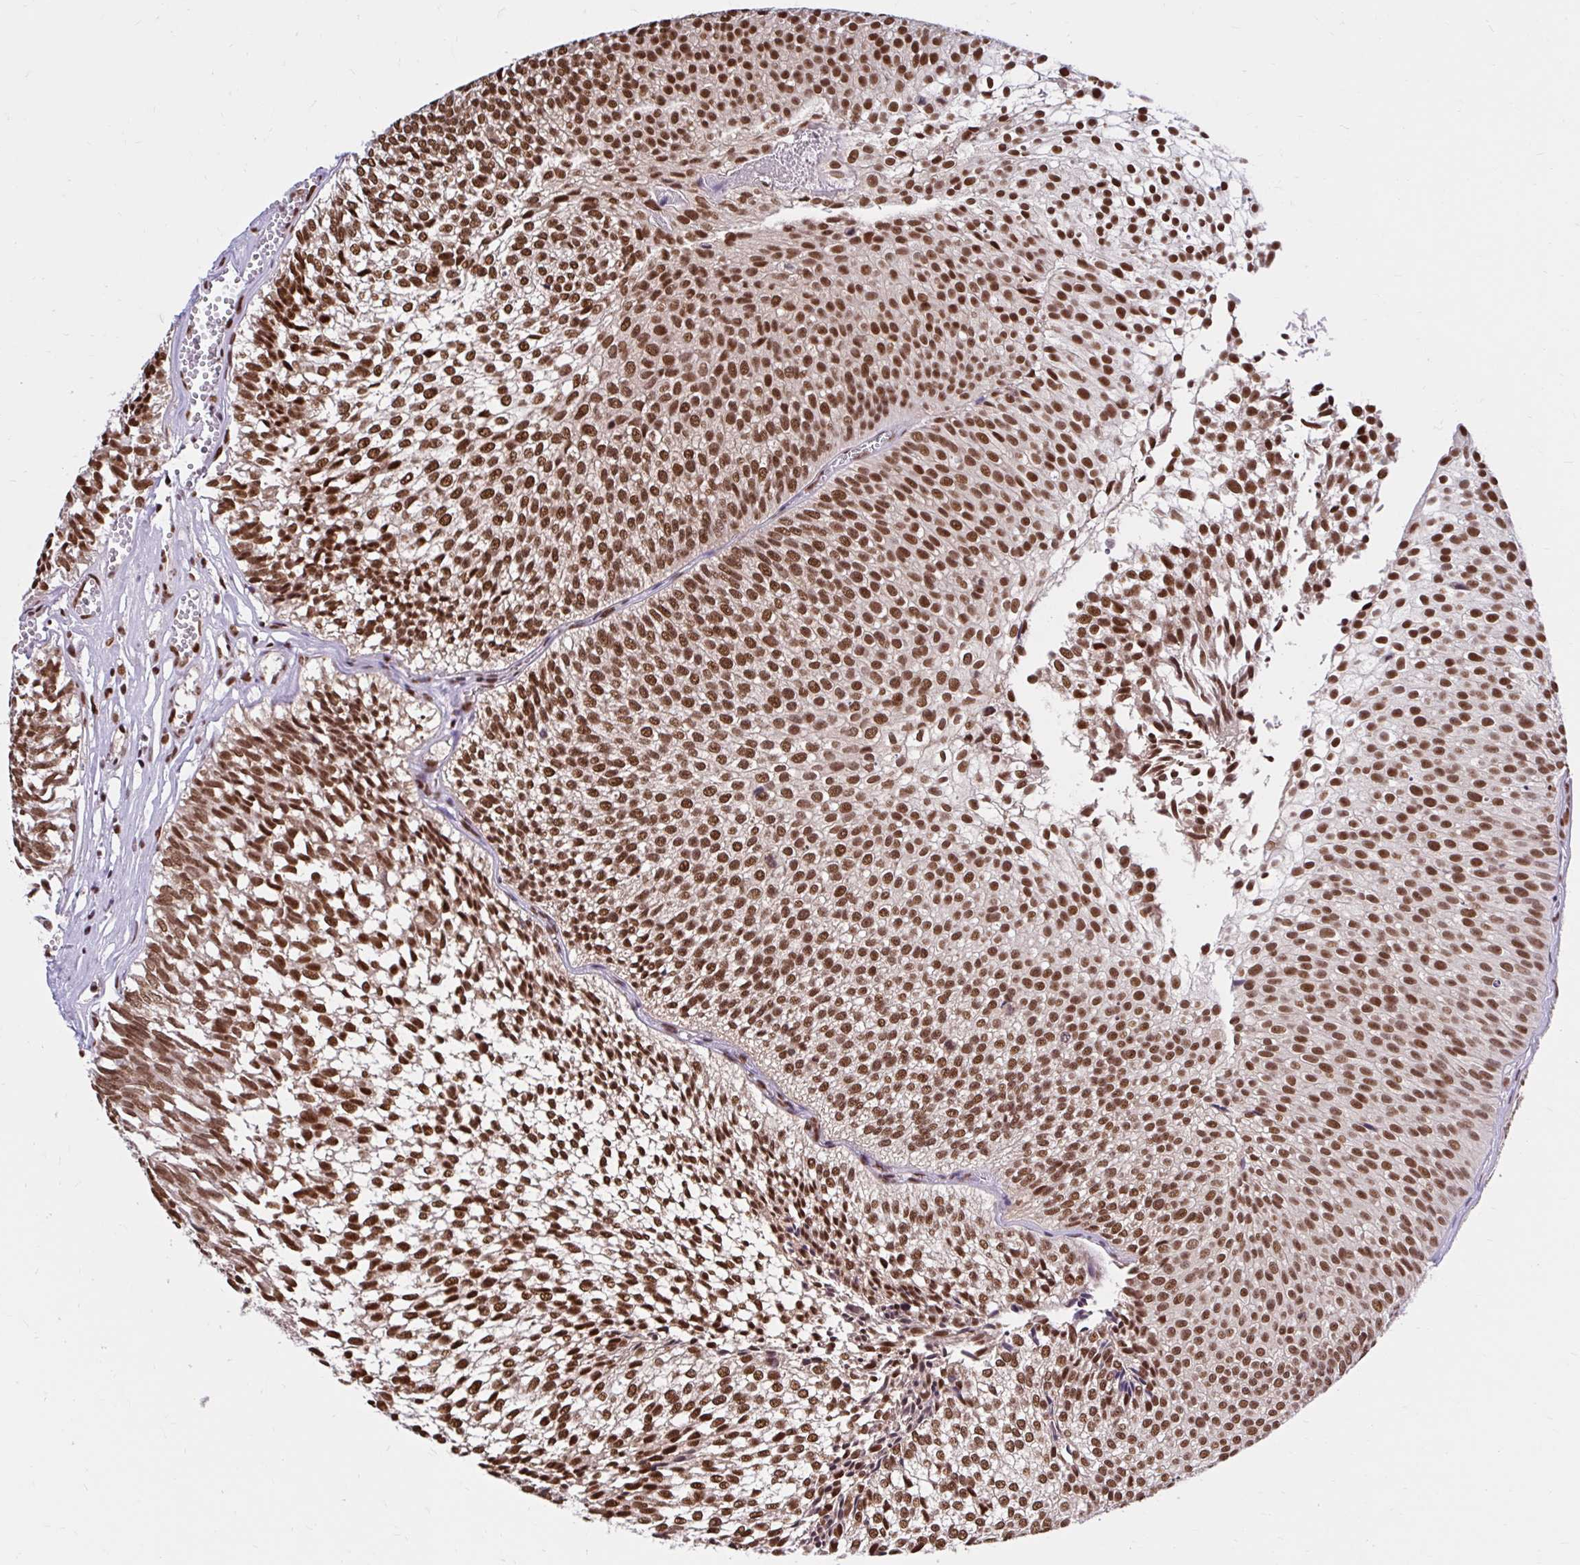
{"staining": {"intensity": "strong", "quantity": ">75%", "location": "nuclear"}, "tissue": "urothelial cancer", "cell_type": "Tumor cells", "image_type": "cancer", "snomed": [{"axis": "morphology", "description": "Urothelial carcinoma, Low grade"}, {"axis": "topography", "description": "Urinary bladder"}], "caption": "Protein positivity by immunohistochemistry displays strong nuclear expression in about >75% of tumor cells in urothelial carcinoma (low-grade).", "gene": "ABCA9", "patient": {"sex": "male", "age": 91}}